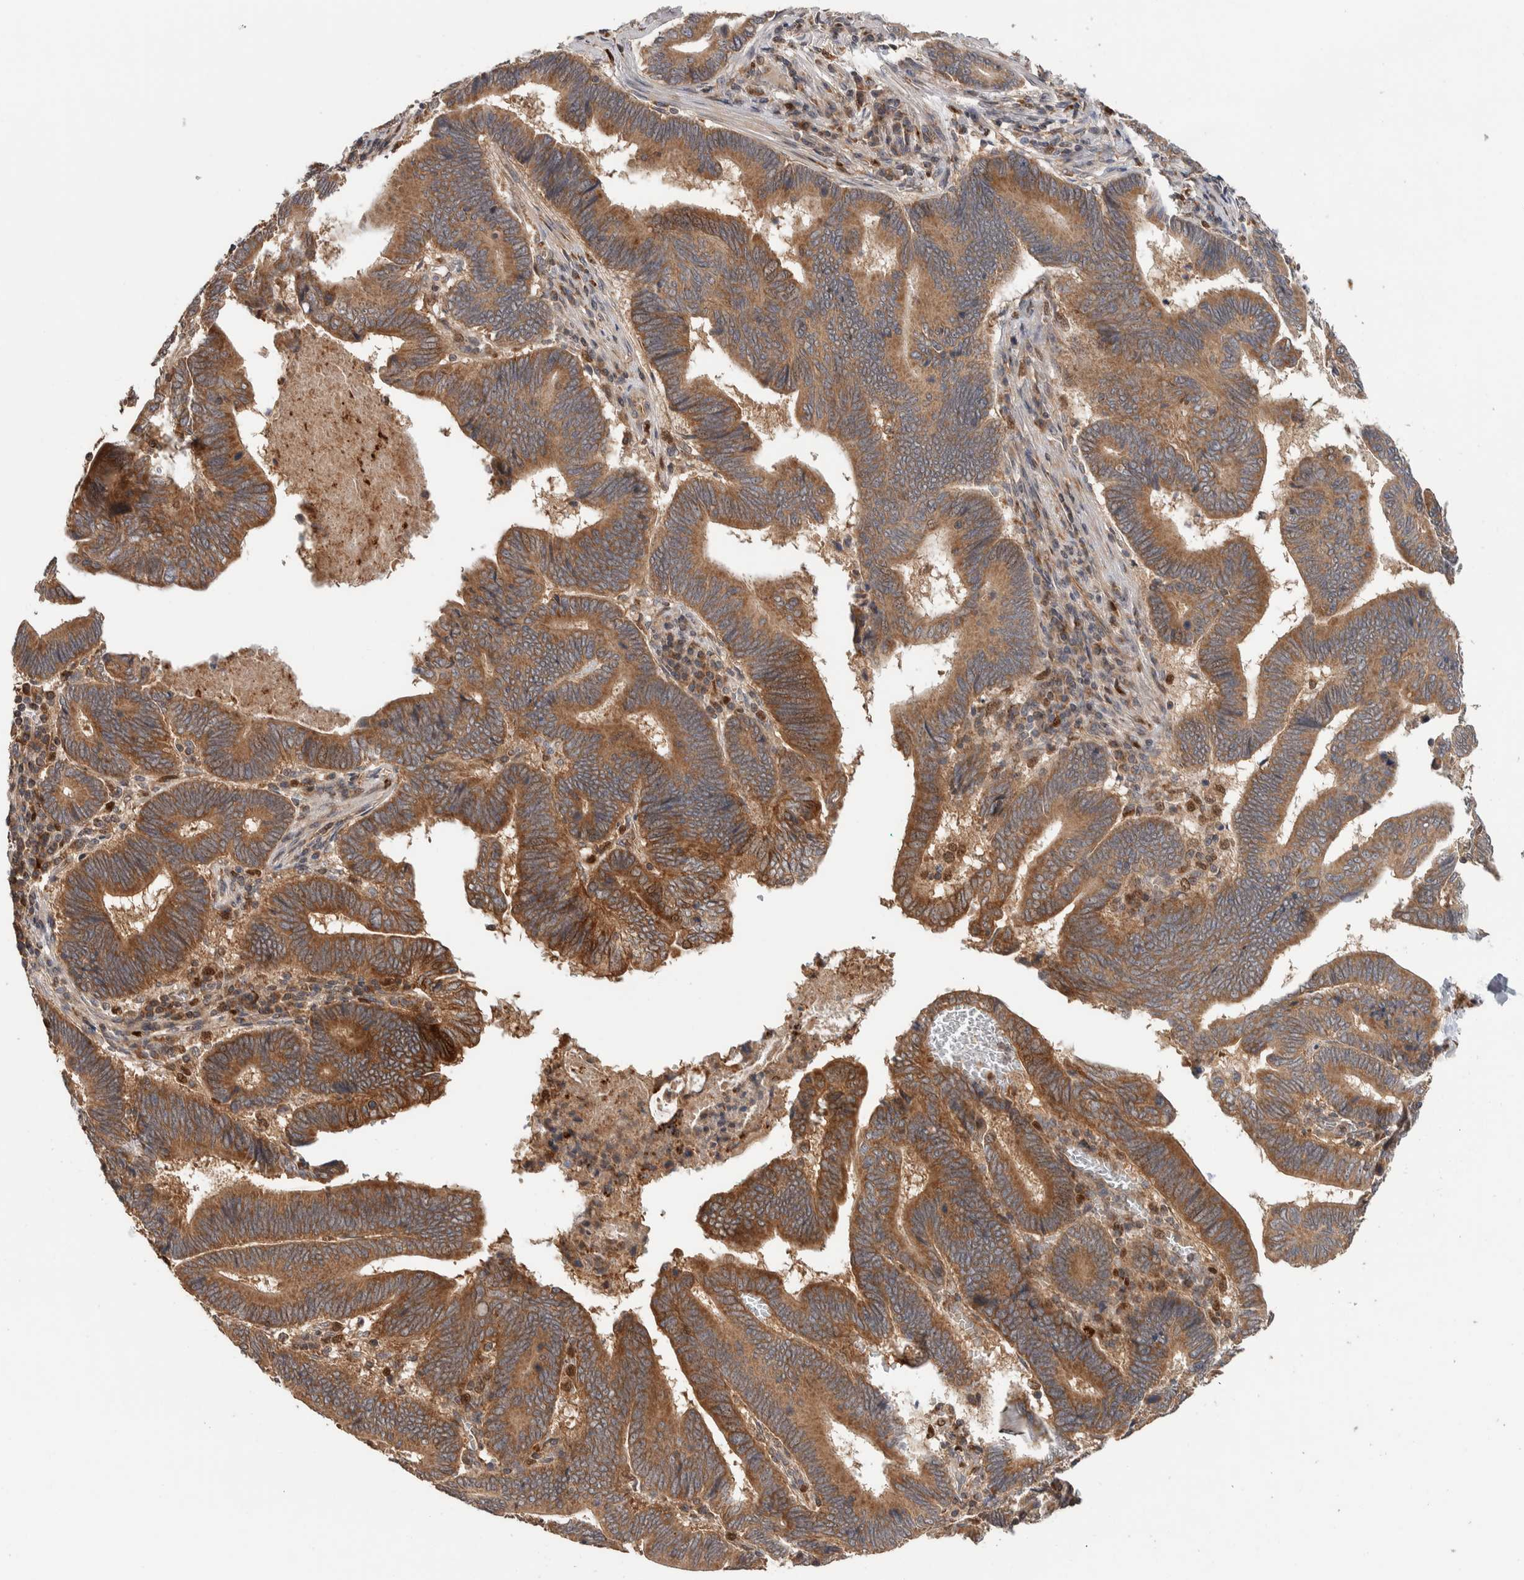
{"staining": {"intensity": "moderate", "quantity": ">75%", "location": "cytoplasmic/membranous"}, "tissue": "pancreatic cancer", "cell_type": "Tumor cells", "image_type": "cancer", "snomed": [{"axis": "morphology", "description": "Adenocarcinoma, NOS"}, {"axis": "topography", "description": "Pancreas"}], "caption": "Brown immunohistochemical staining in adenocarcinoma (pancreatic) demonstrates moderate cytoplasmic/membranous positivity in about >75% of tumor cells.", "gene": "VPS53", "patient": {"sex": "female", "age": 70}}